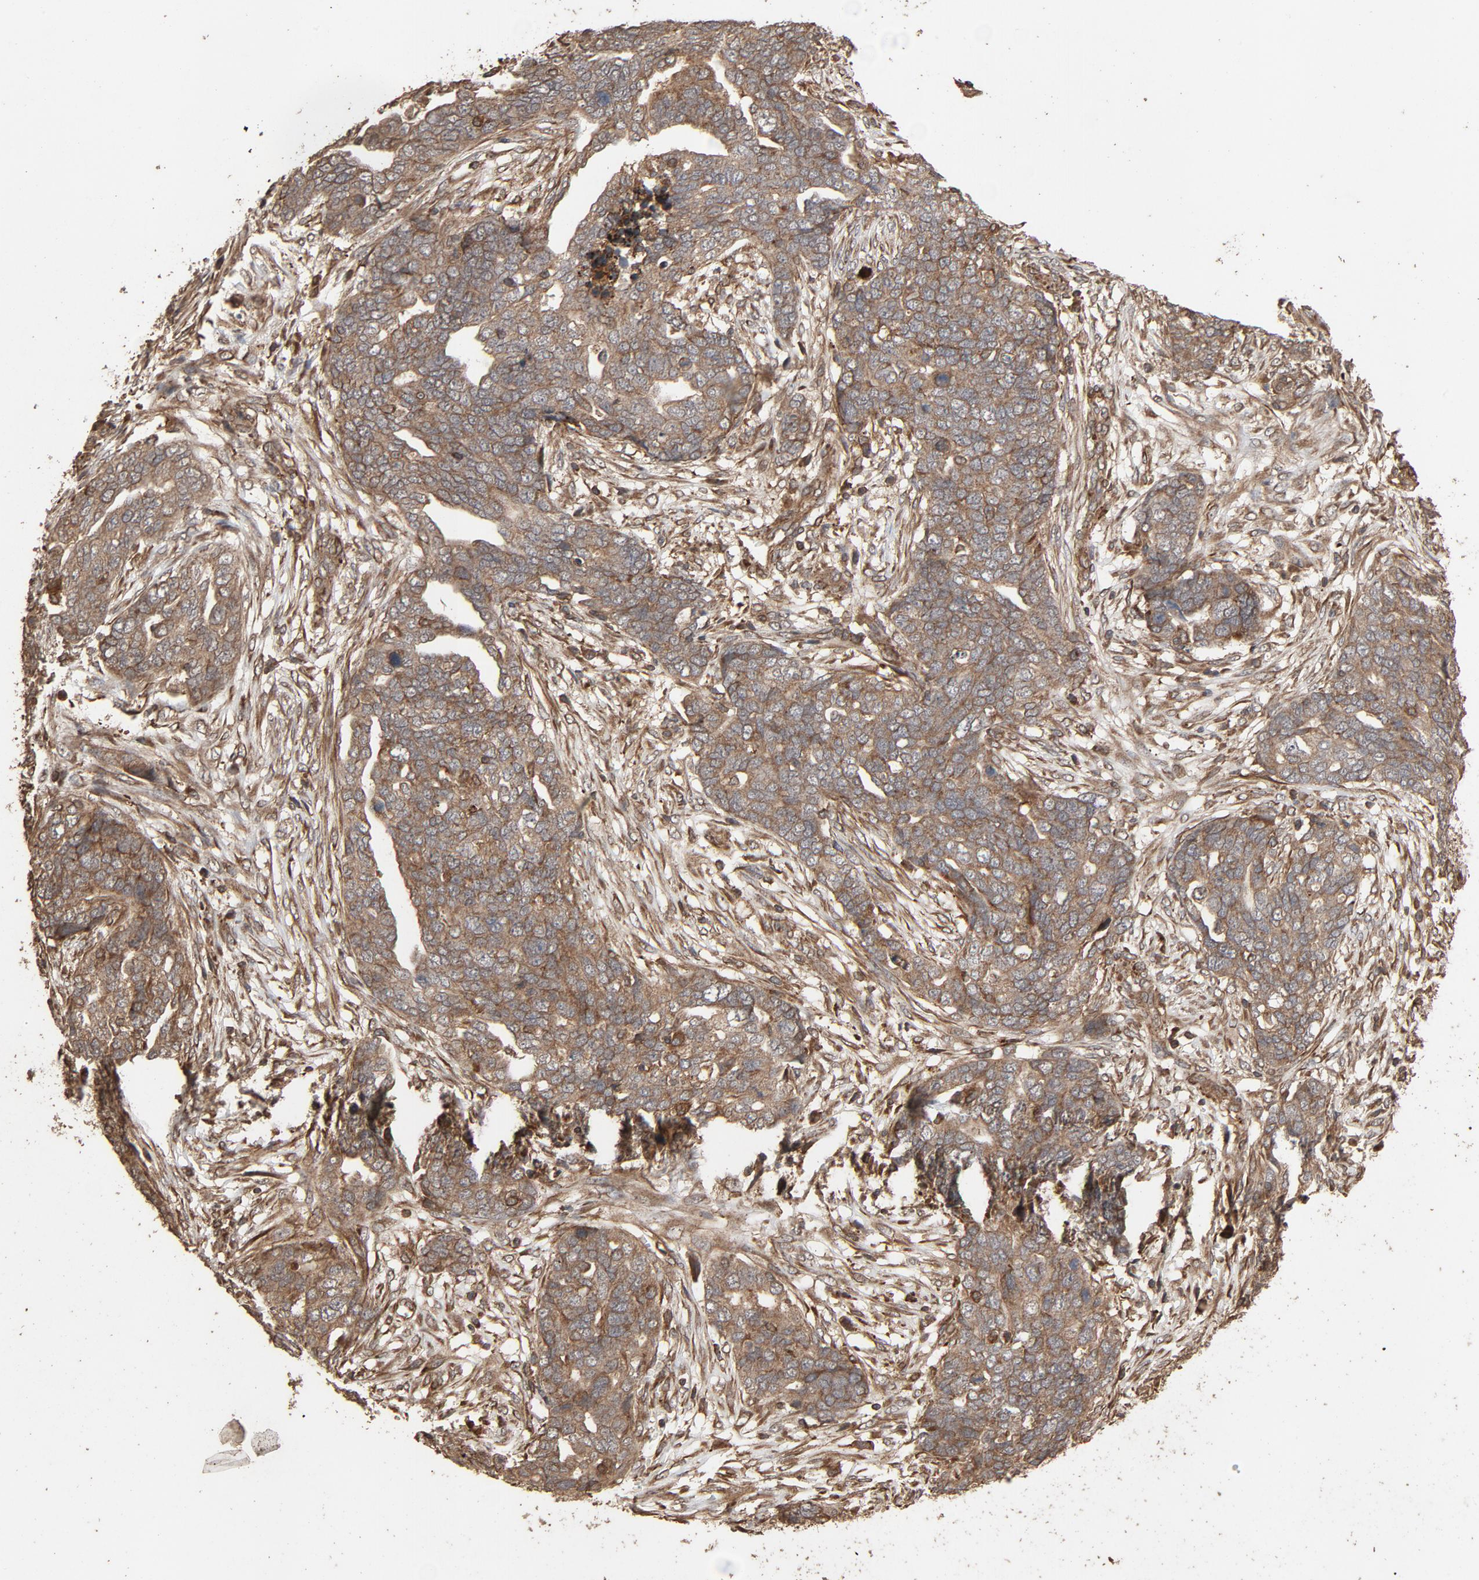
{"staining": {"intensity": "weak", "quantity": ">75%", "location": "cytoplasmic/membranous"}, "tissue": "ovarian cancer", "cell_type": "Tumor cells", "image_type": "cancer", "snomed": [{"axis": "morphology", "description": "Normal tissue, NOS"}, {"axis": "morphology", "description": "Cystadenocarcinoma, serous, NOS"}, {"axis": "topography", "description": "Fallopian tube"}, {"axis": "topography", "description": "Ovary"}], "caption": "A brown stain highlights weak cytoplasmic/membranous staining of a protein in ovarian serous cystadenocarcinoma tumor cells. (Brightfield microscopy of DAB IHC at high magnification).", "gene": "RPS6KA6", "patient": {"sex": "female", "age": 56}}